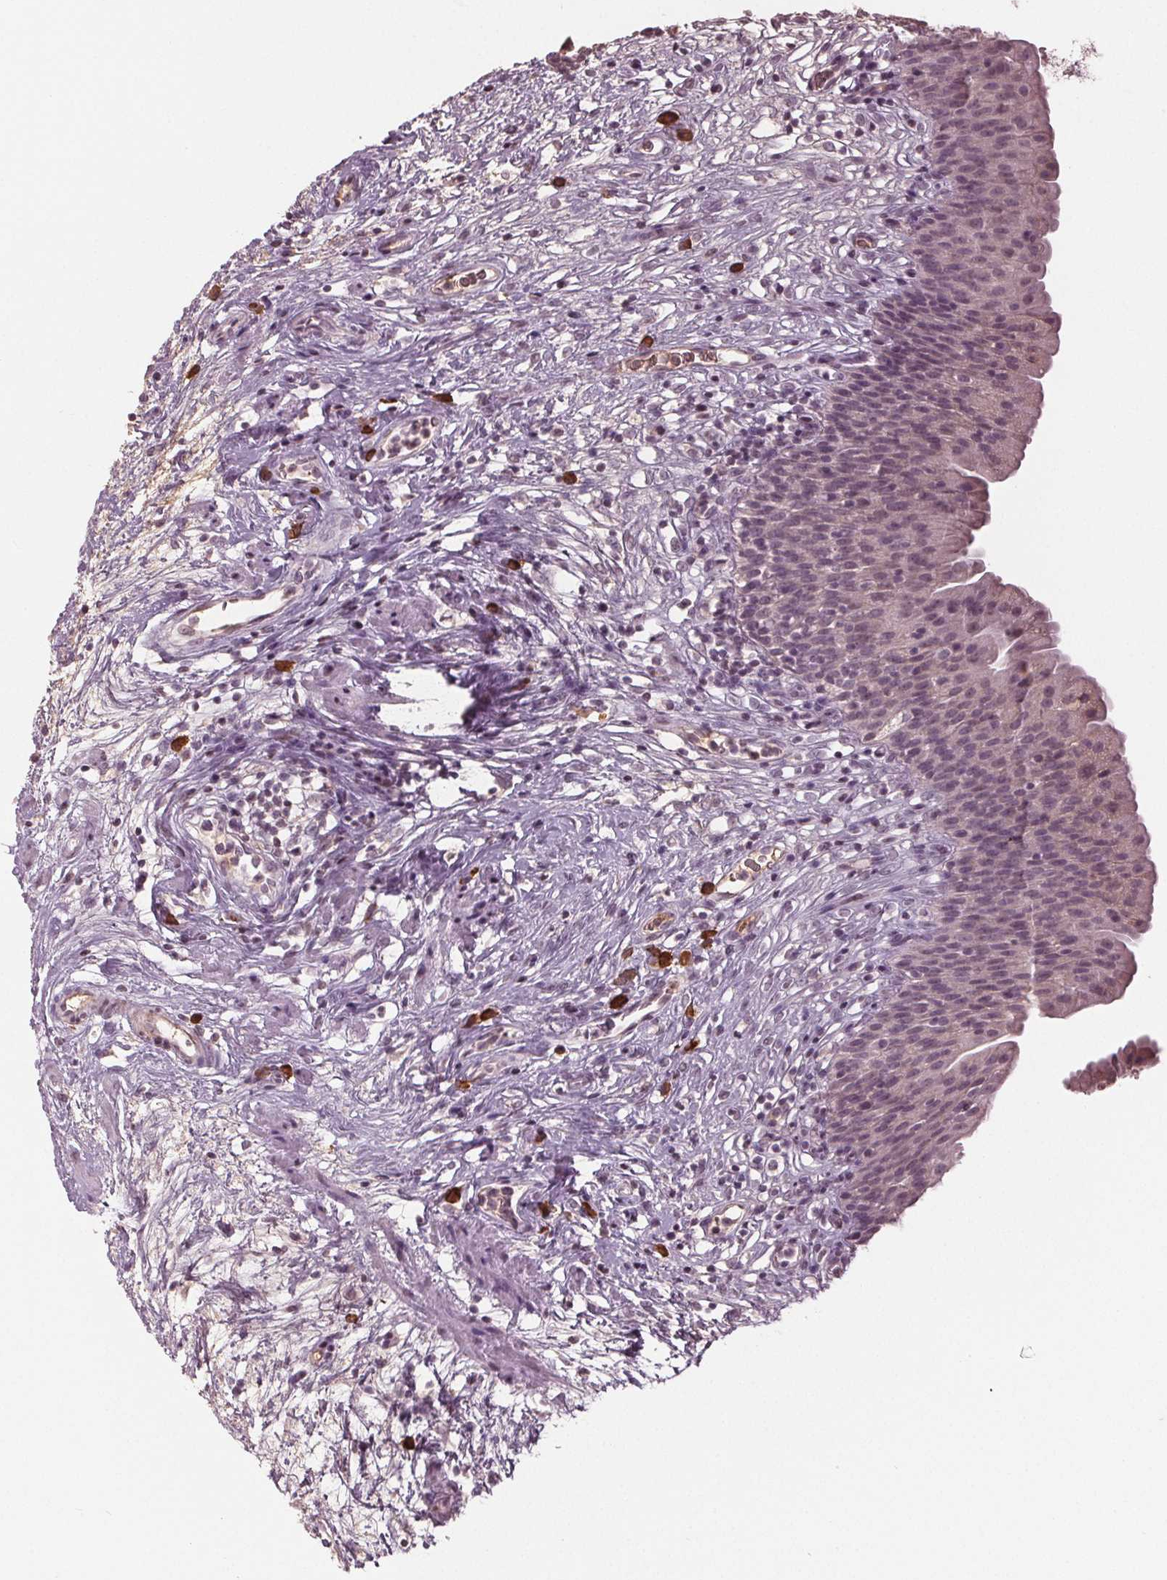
{"staining": {"intensity": "negative", "quantity": "none", "location": "none"}, "tissue": "urinary bladder", "cell_type": "Urothelial cells", "image_type": "normal", "snomed": [{"axis": "morphology", "description": "Normal tissue, NOS"}, {"axis": "topography", "description": "Urinary bladder"}], "caption": "Immunohistochemistry (IHC) image of benign human urinary bladder stained for a protein (brown), which displays no staining in urothelial cells.", "gene": "CXCL16", "patient": {"sex": "male", "age": 76}}